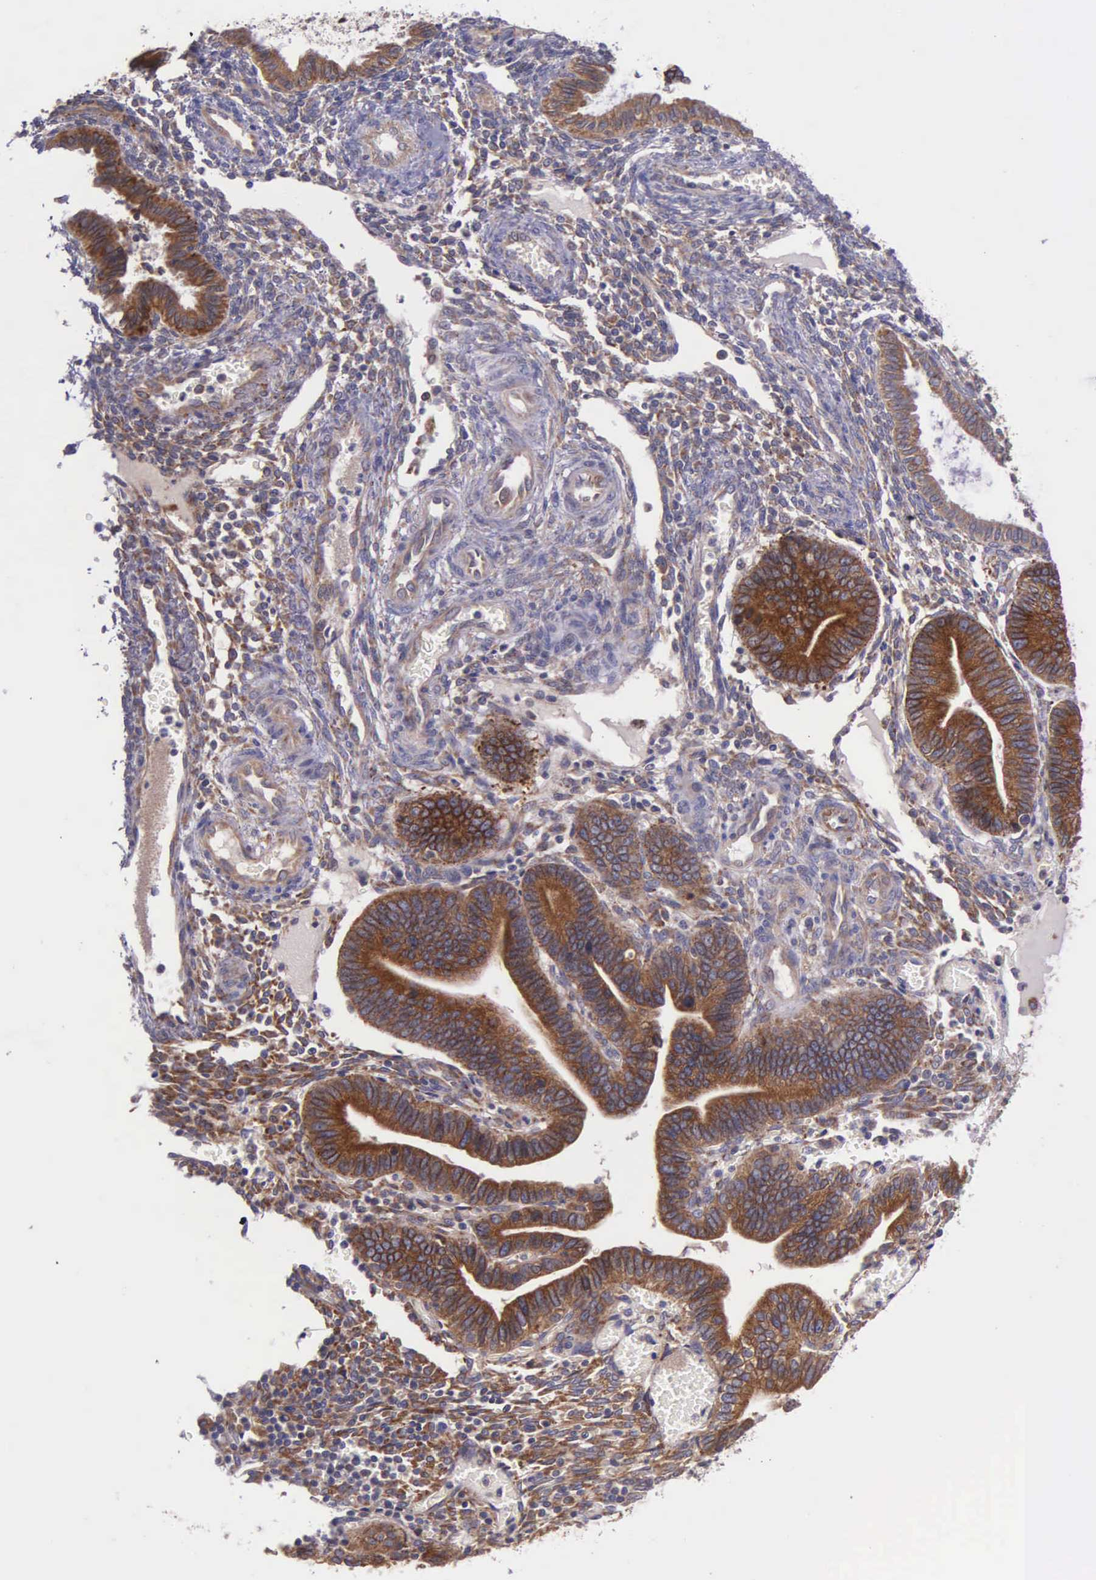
{"staining": {"intensity": "moderate", "quantity": ">75%", "location": "cytoplasmic/membranous"}, "tissue": "endometrium", "cell_type": "Cells in endometrial stroma", "image_type": "normal", "snomed": [{"axis": "morphology", "description": "Normal tissue, NOS"}, {"axis": "topography", "description": "Endometrium"}], "caption": "A micrograph of human endometrium stained for a protein displays moderate cytoplasmic/membranous brown staining in cells in endometrial stroma. (DAB IHC with brightfield microscopy, high magnification).", "gene": "NSDHL", "patient": {"sex": "female", "age": 36}}